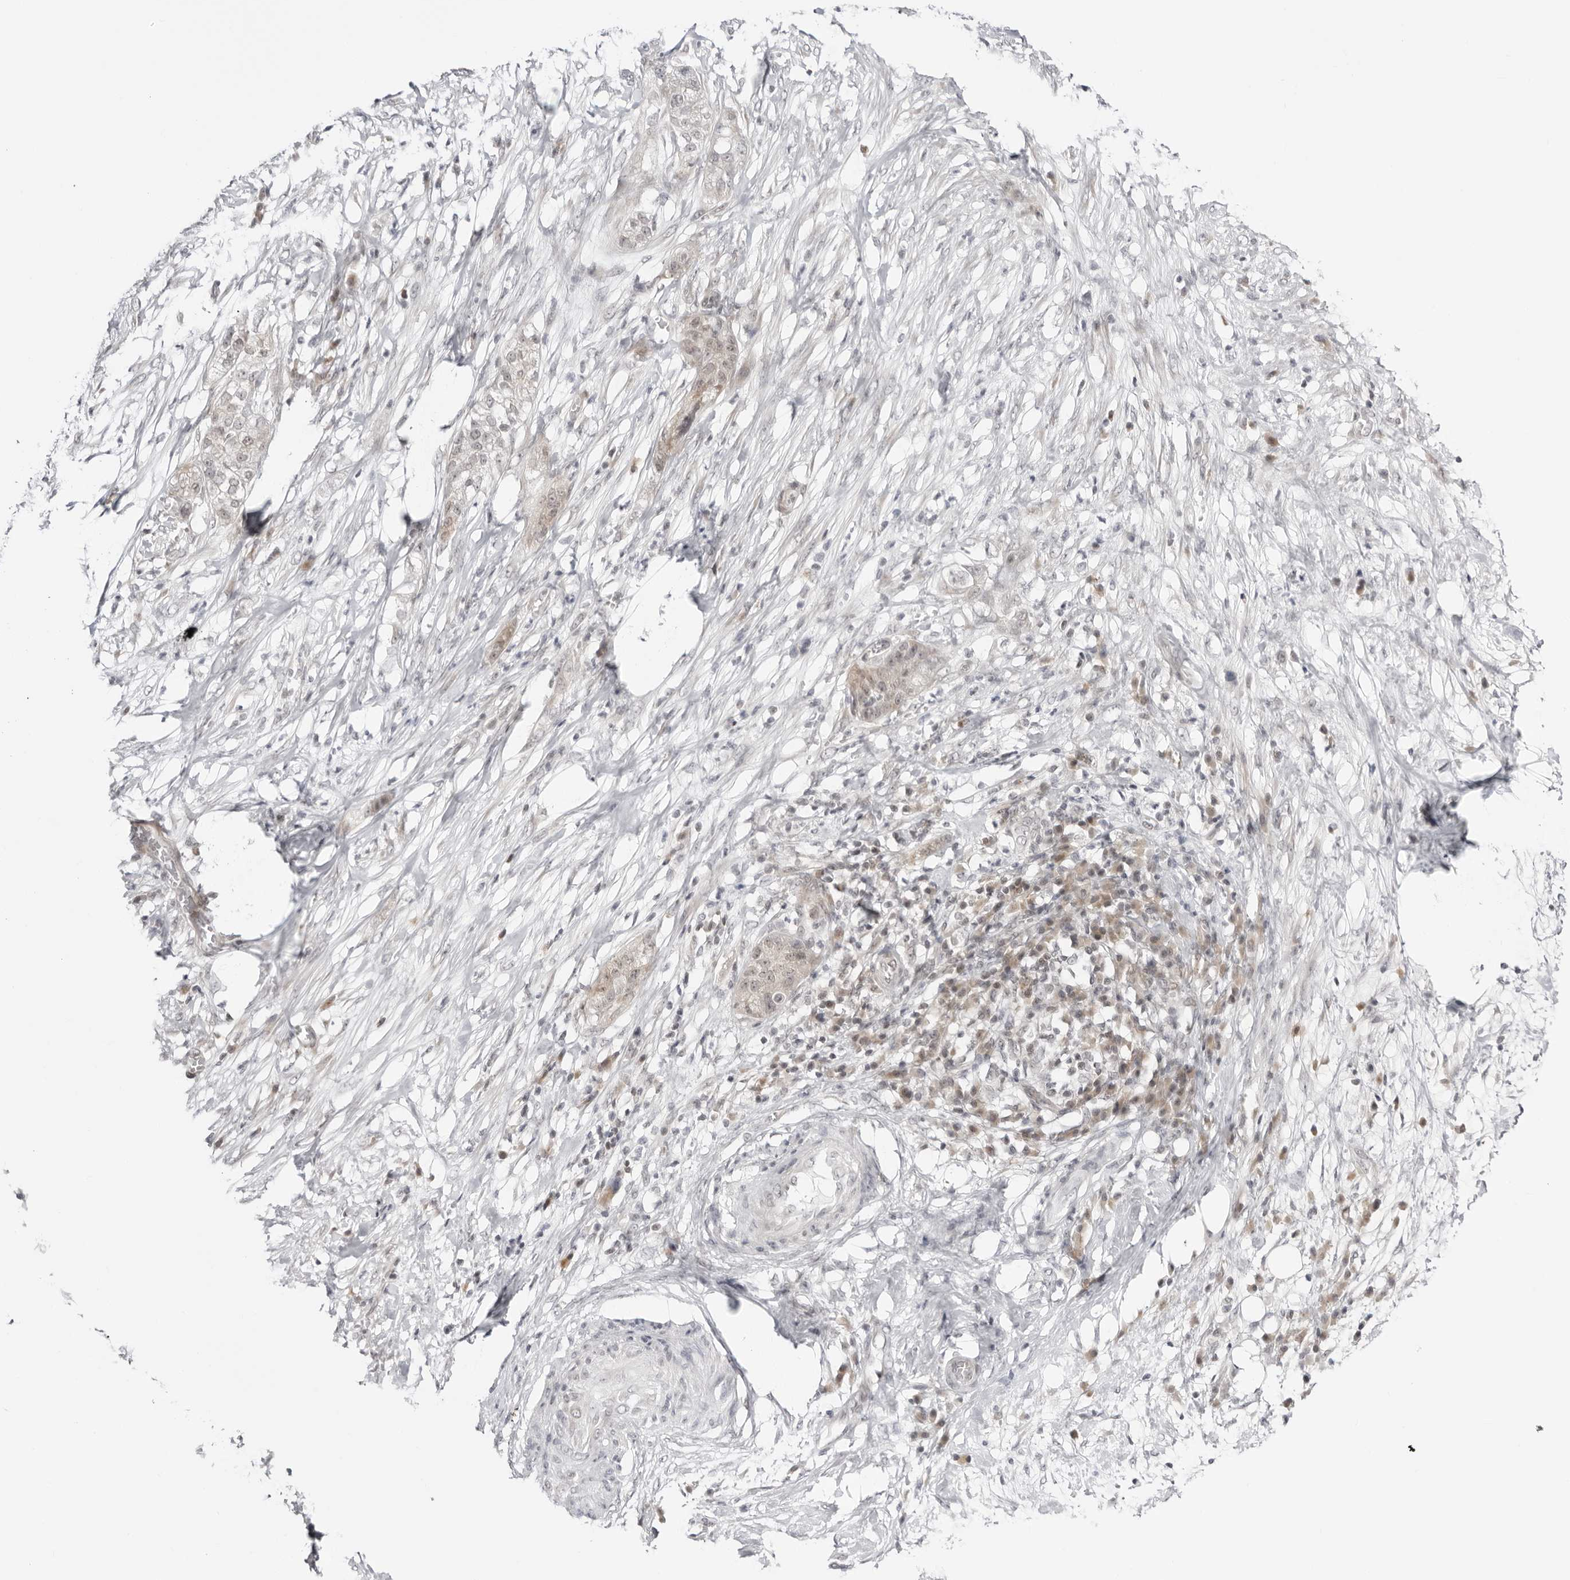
{"staining": {"intensity": "weak", "quantity": "<25%", "location": "cytoplasmic/membranous"}, "tissue": "pancreatic cancer", "cell_type": "Tumor cells", "image_type": "cancer", "snomed": [{"axis": "morphology", "description": "Adenocarcinoma, NOS"}, {"axis": "topography", "description": "Pancreas"}], "caption": "Tumor cells show no significant protein positivity in pancreatic cancer.", "gene": "PPP2R5C", "patient": {"sex": "female", "age": 78}}